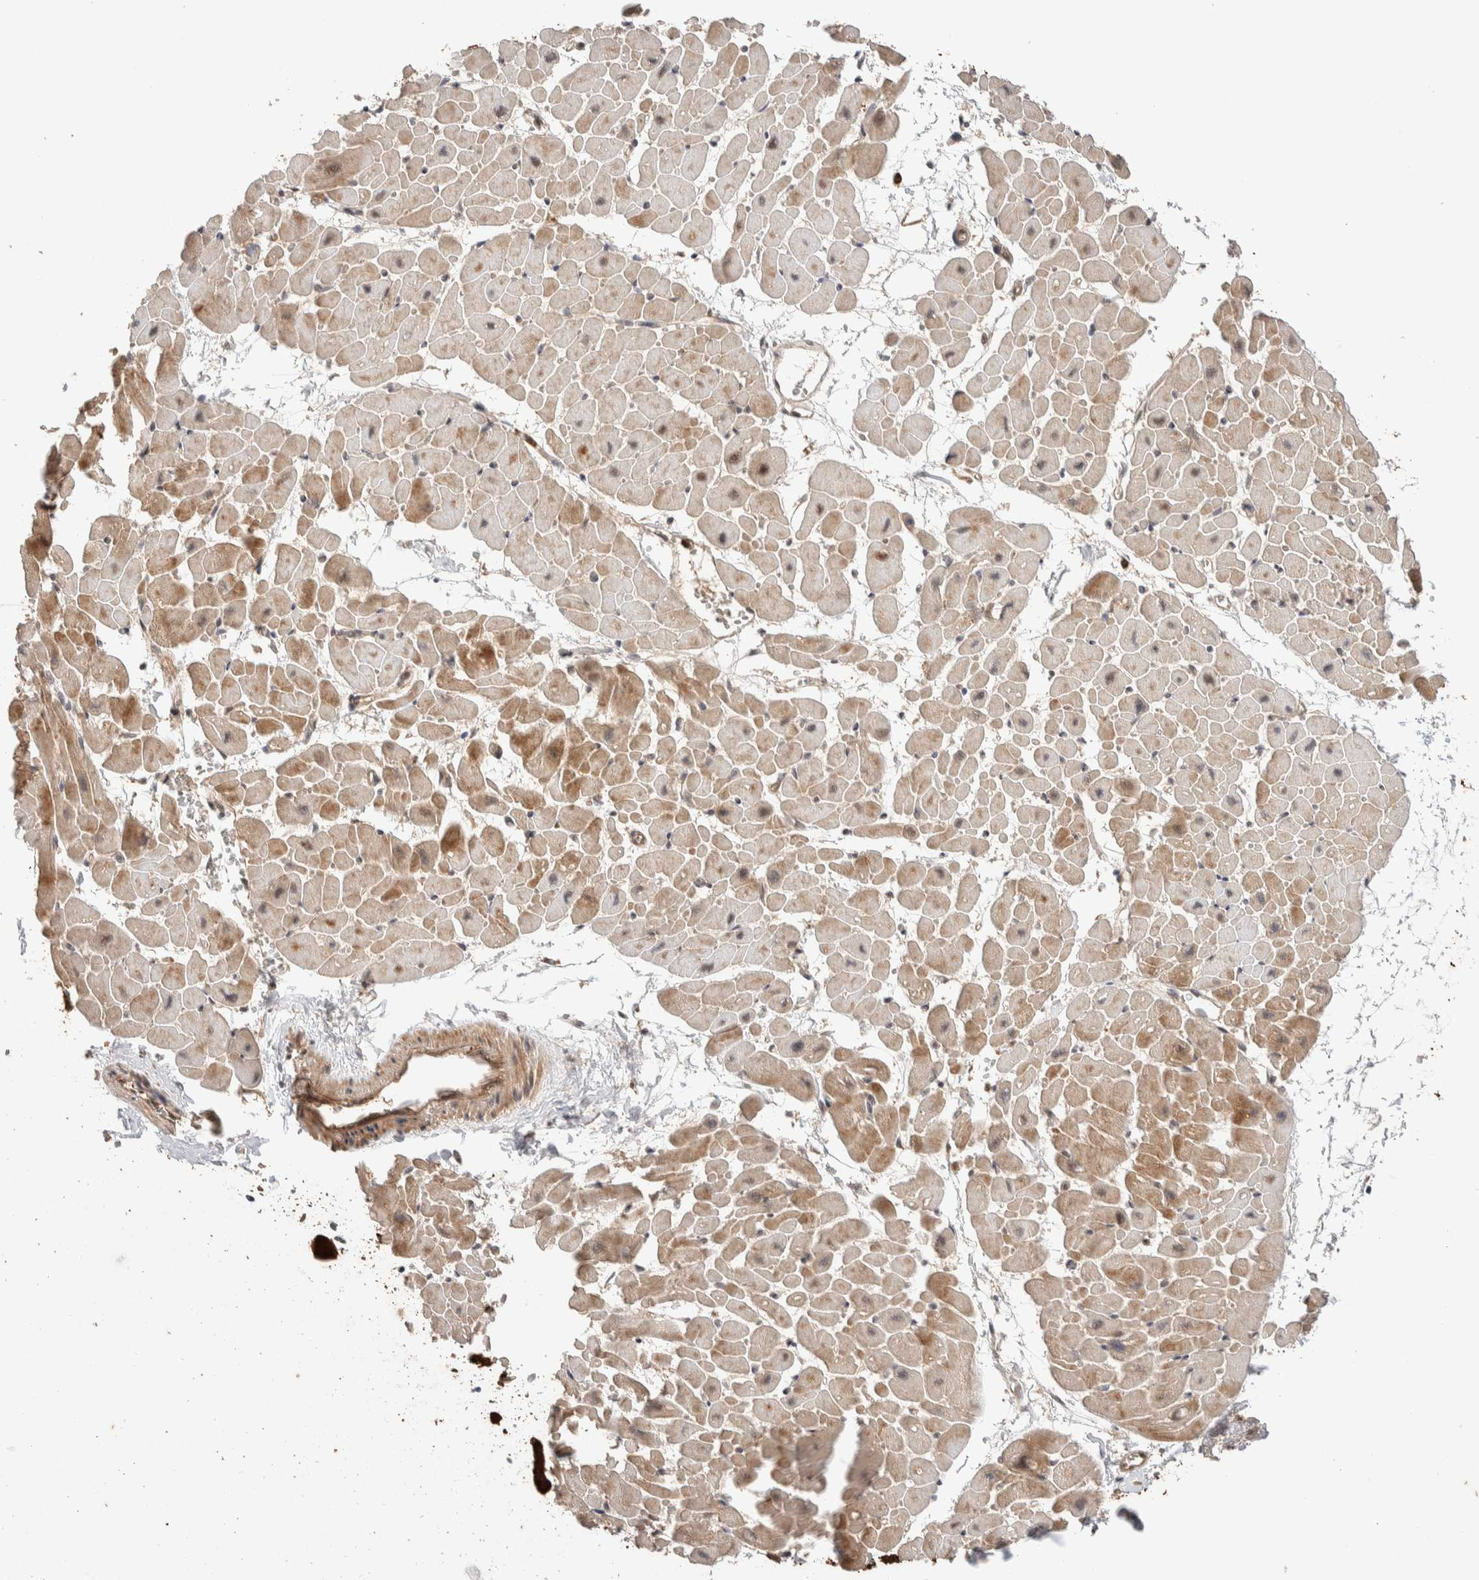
{"staining": {"intensity": "moderate", "quantity": ">75%", "location": "cytoplasmic/membranous"}, "tissue": "heart muscle", "cell_type": "Cardiomyocytes", "image_type": "normal", "snomed": [{"axis": "morphology", "description": "Normal tissue, NOS"}, {"axis": "topography", "description": "Heart"}], "caption": "Immunohistochemical staining of unremarkable human heart muscle displays moderate cytoplasmic/membranous protein expression in approximately >75% of cardiomyocytes.", "gene": "PRDM15", "patient": {"sex": "male", "age": 45}}